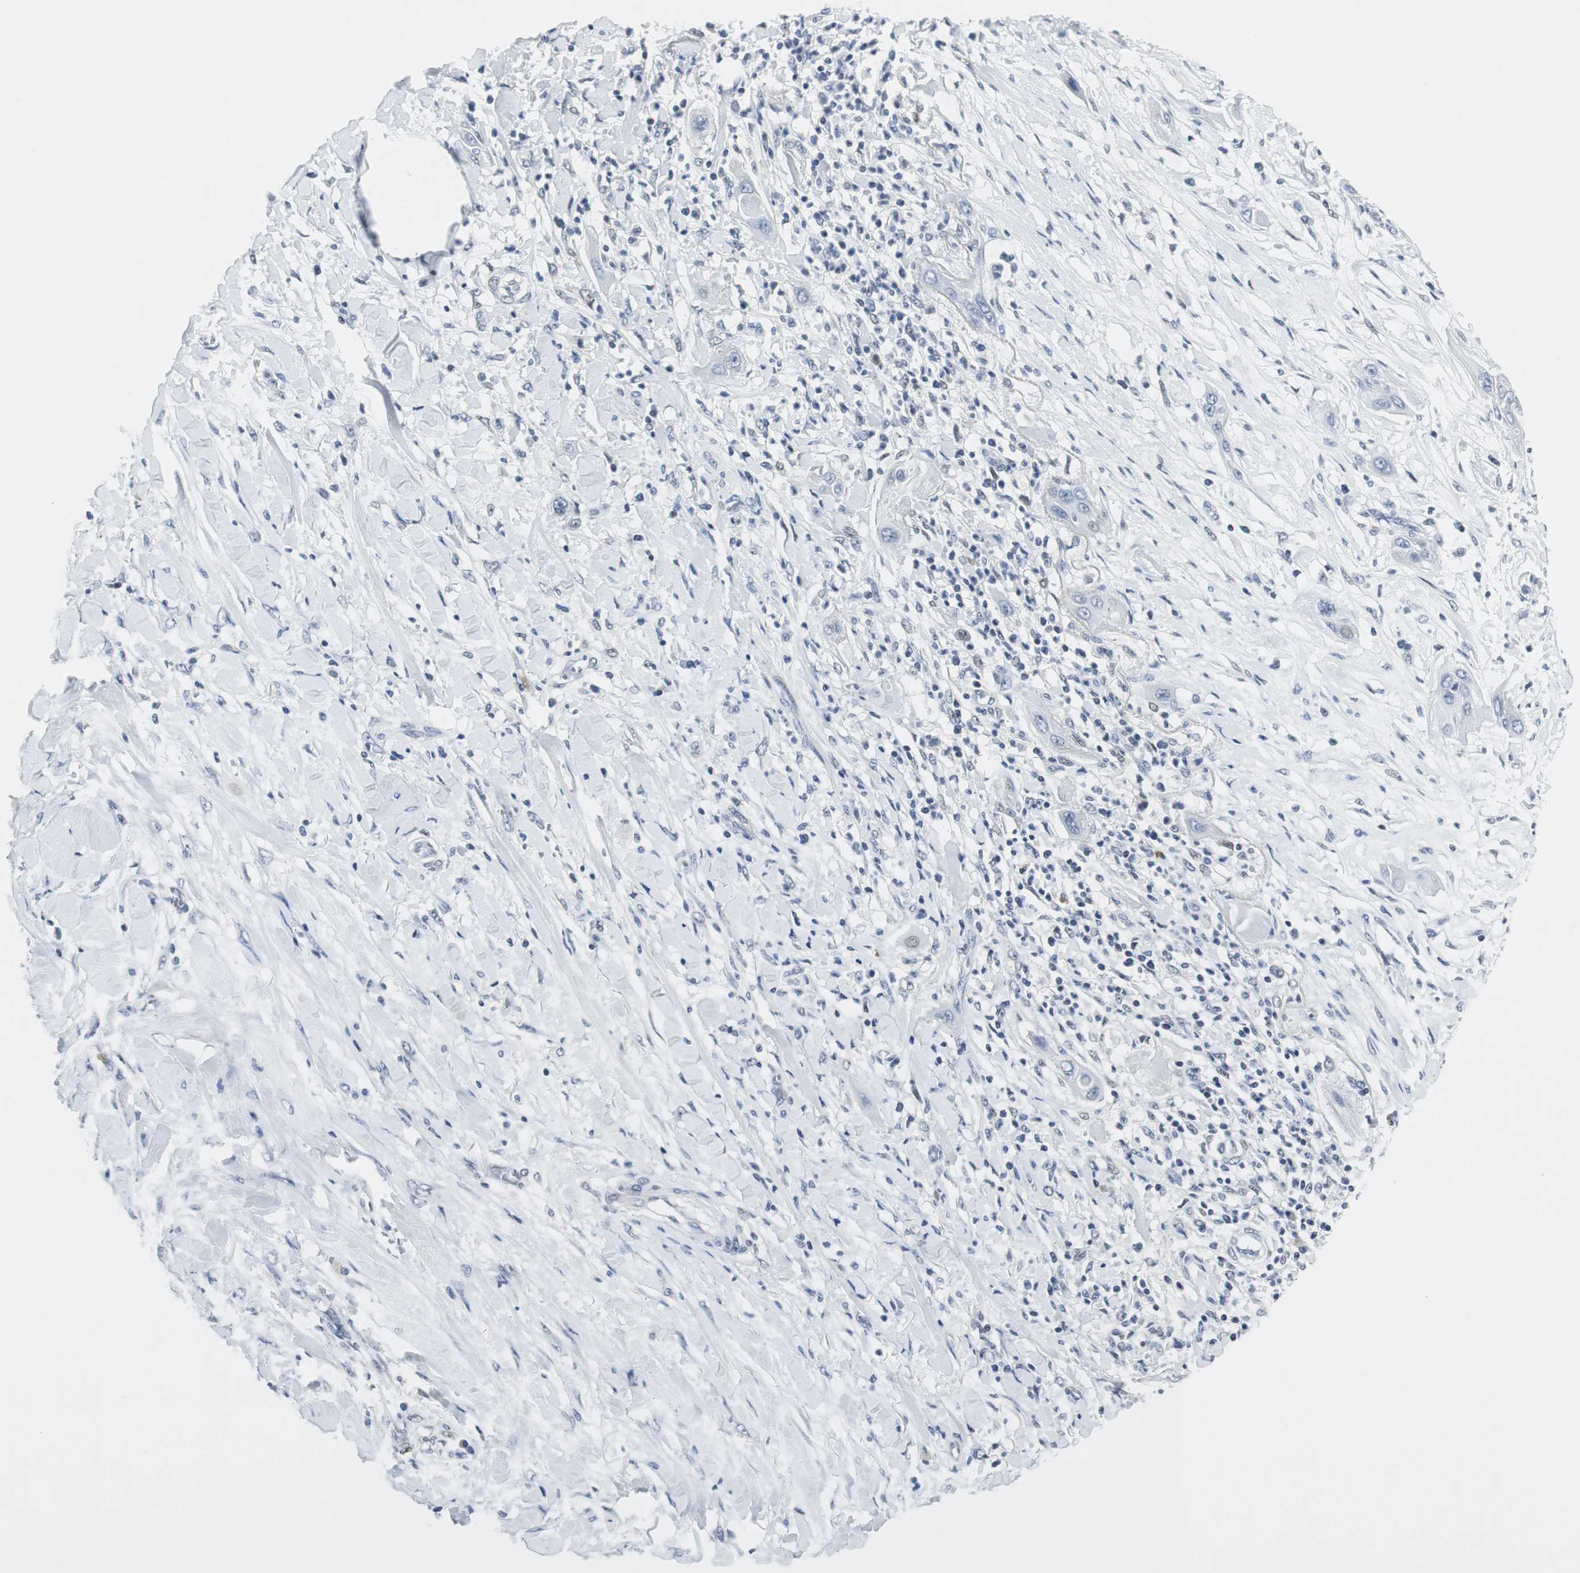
{"staining": {"intensity": "negative", "quantity": "none", "location": "none"}, "tissue": "lung cancer", "cell_type": "Tumor cells", "image_type": "cancer", "snomed": [{"axis": "morphology", "description": "Squamous cell carcinoma, NOS"}, {"axis": "topography", "description": "Lung"}], "caption": "DAB (3,3'-diaminobenzidine) immunohistochemical staining of lung cancer (squamous cell carcinoma) displays no significant positivity in tumor cells.", "gene": "ELK1", "patient": {"sex": "female", "age": 47}}